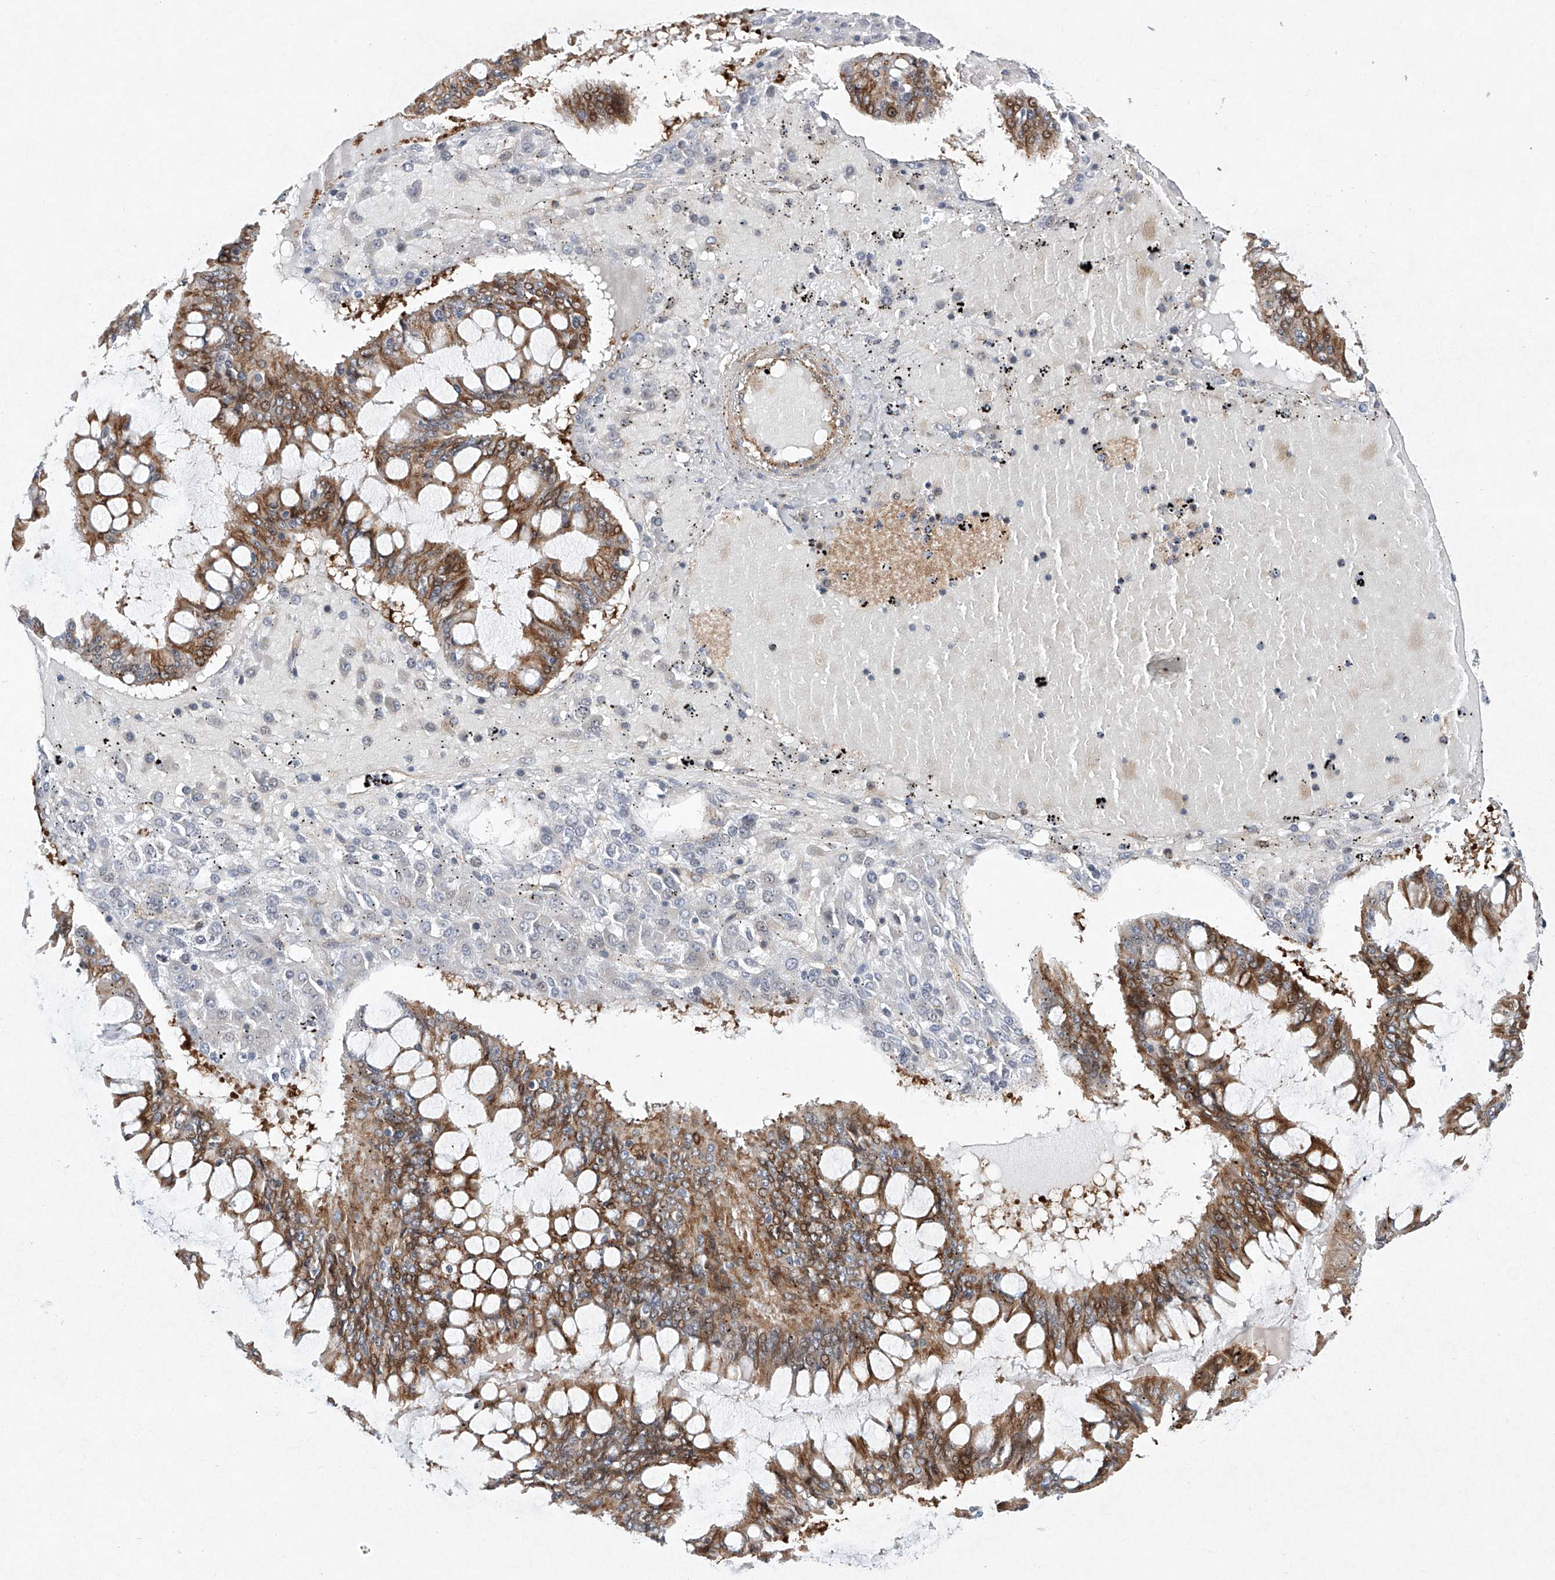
{"staining": {"intensity": "moderate", "quantity": ">75%", "location": "cytoplasmic/membranous"}, "tissue": "ovarian cancer", "cell_type": "Tumor cells", "image_type": "cancer", "snomed": [{"axis": "morphology", "description": "Cystadenocarcinoma, mucinous, NOS"}, {"axis": "topography", "description": "Ovary"}], "caption": "Immunohistochemical staining of human ovarian mucinous cystadenocarcinoma reveals moderate cytoplasmic/membranous protein staining in about >75% of tumor cells. The protein is shown in brown color, while the nuclei are stained blue.", "gene": "KLC4", "patient": {"sex": "female", "age": 73}}